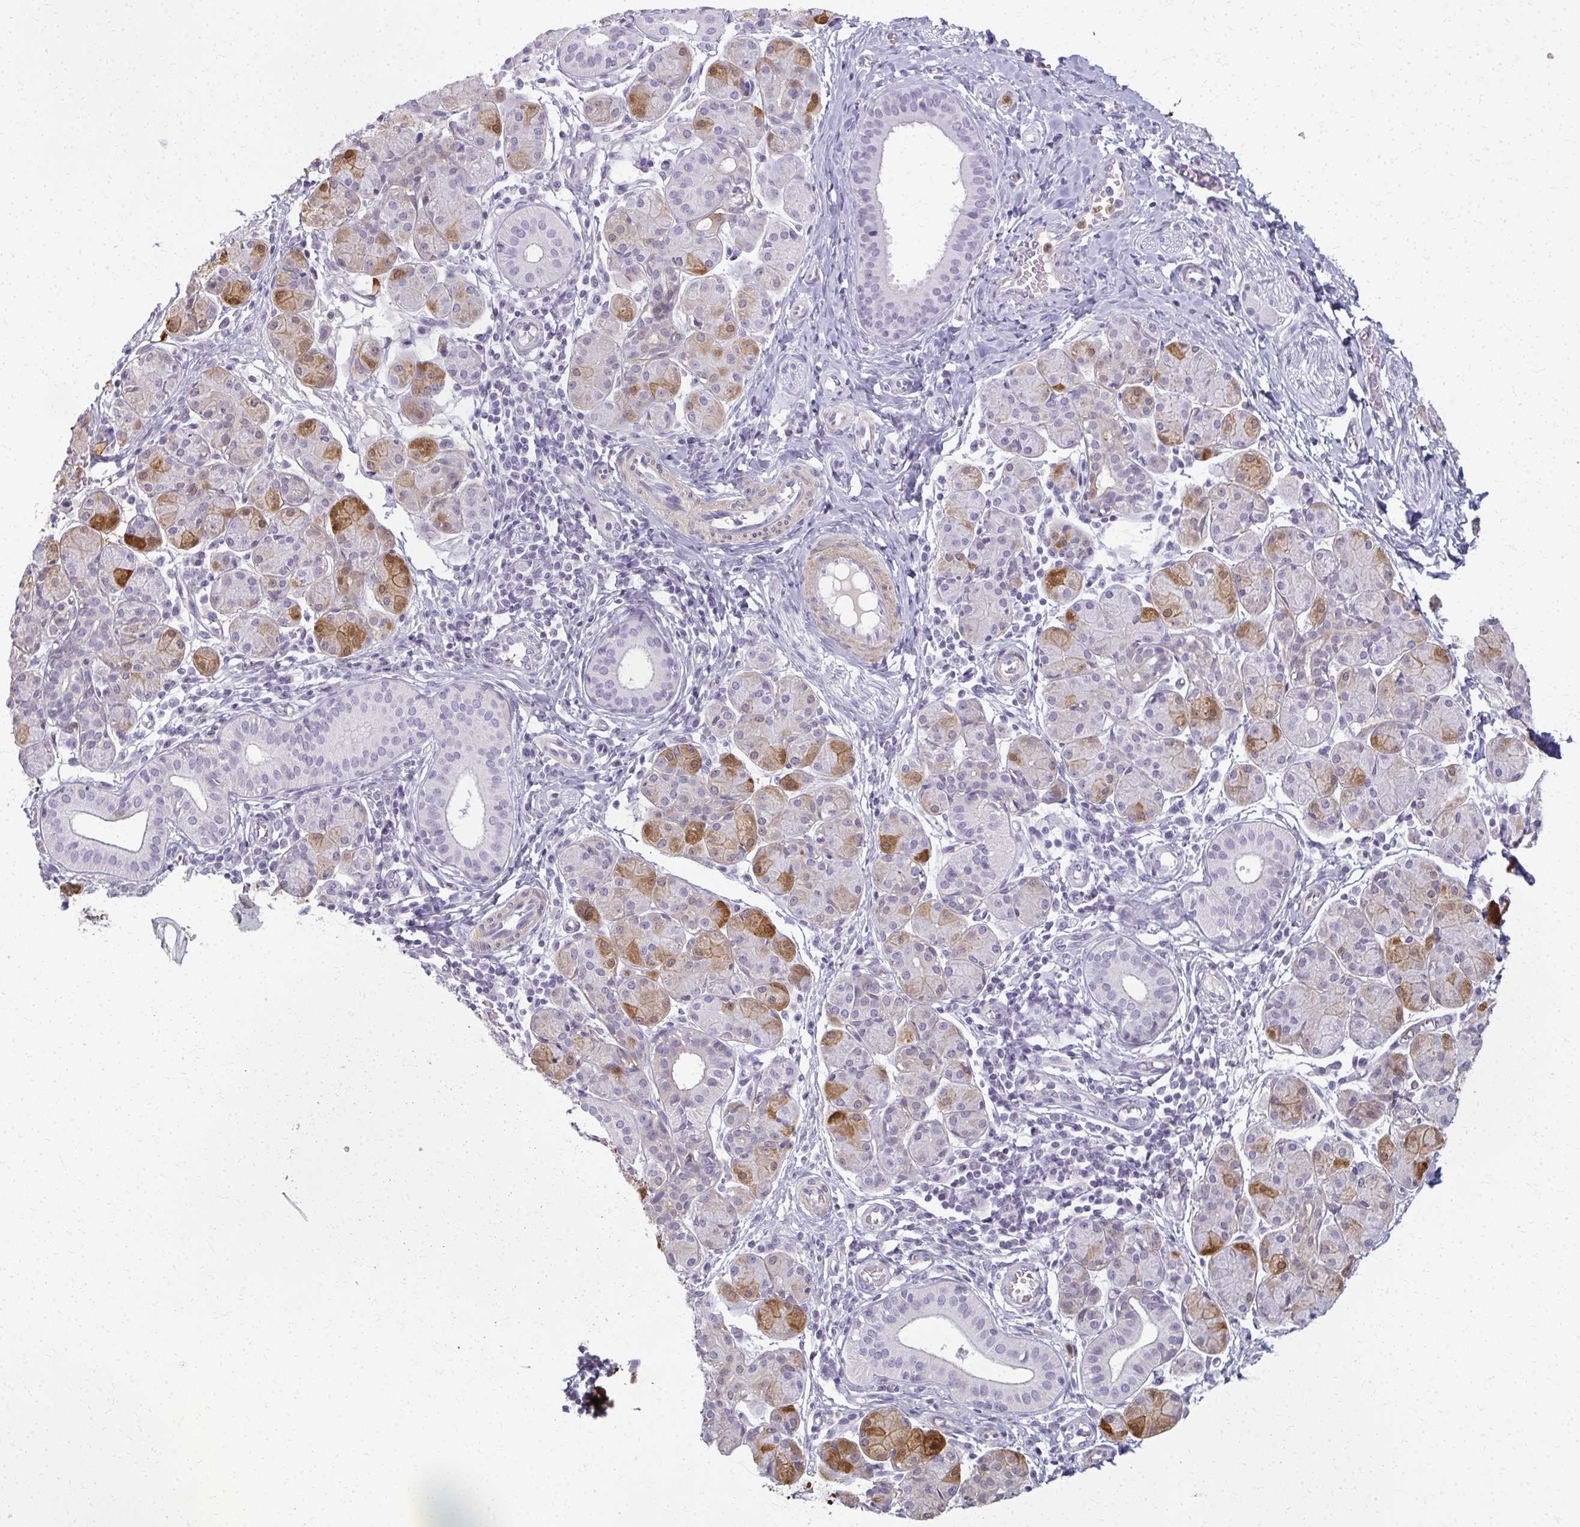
{"staining": {"intensity": "moderate", "quantity": "25%-75%", "location": "cytoplasmic/membranous,nuclear"}, "tissue": "salivary gland", "cell_type": "Glandular cells", "image_type": "normal", "snomed": [{"axis": "morphology", "description": "Normal tissue, NOS"}, {"axis": "morphology", "description": "Inflammation, NOS"}, {"axis": "topography", "description": "Lymph node"}, {"axis": "topography", "description": "Salivary gland"}], "caption": "Immunohistochemical staining of normal salivary gland demonstrates 25%-75% levels of moderate cytoplasmic/membranous,nuclear protein staining in approximately 25%-75% of glandular cells.", "gene": "CA3", "patient": {"sex": "male", "age": 3}}